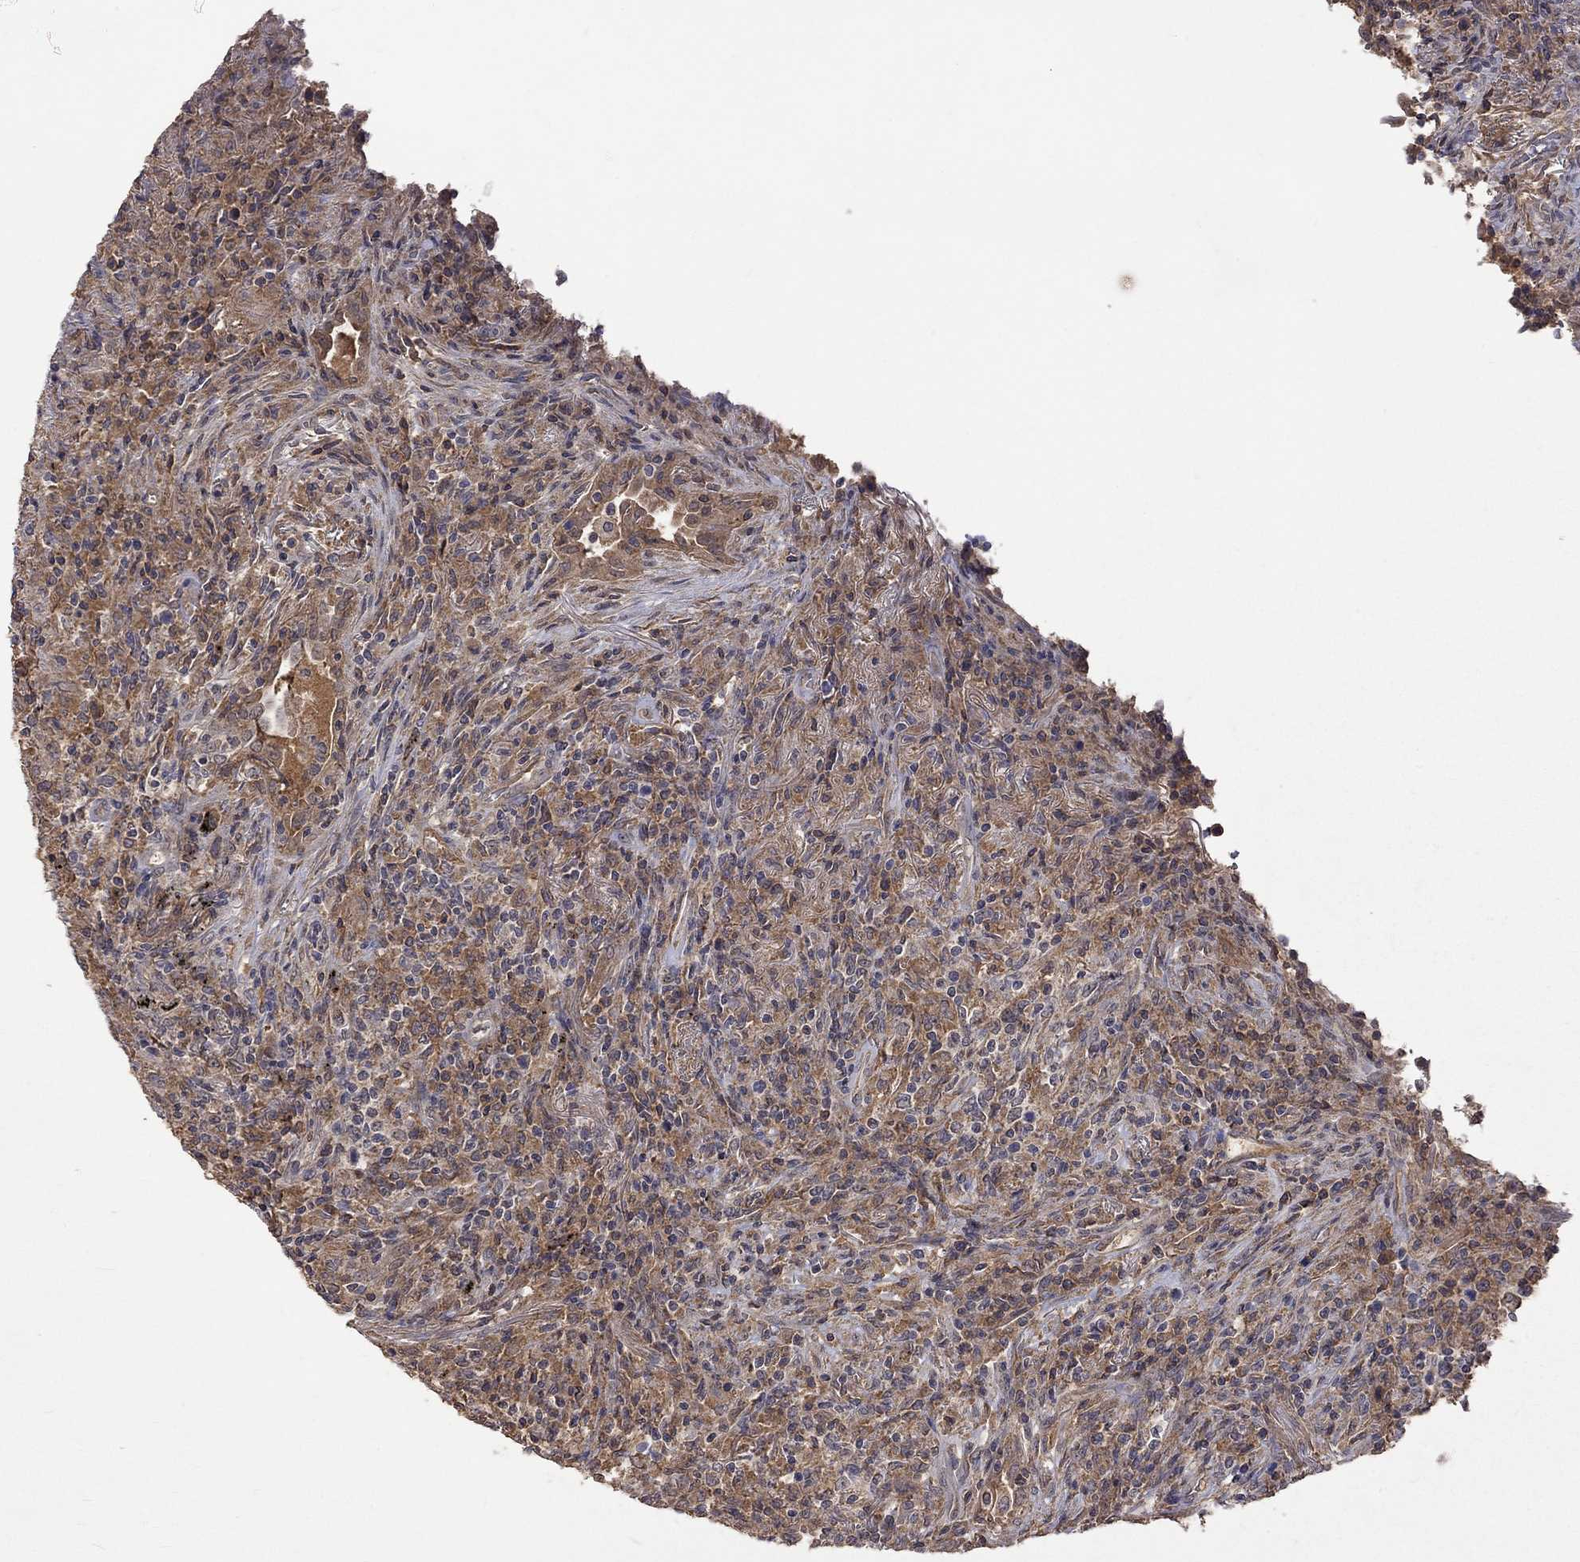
{"staining": {"intensity": "negative", "quantity": "none", "location": "none"}, "tissue": "lymphoma", "cell_type": "Tumor cells", "image_type": "cancer", "snomed": [{"axis": "morphology", "description": "Malignant lymphoma, non-Hodgkin's type, High grade"}, {"axis": "topography", "description": "Lung"}], "caption": "Immunohistochemistry photomicrograph of malignant lymphoma, non-Hodgkin's type (high-grade) stained for a protein (brown), which reveals no expression in tumor cells. (DAB (3,3'-diaminobenzidine) IHC visualized using brightfield microscopy, high magnification).", "gene": "HTR6", "patient": {"sex": "male", "age": 79}}